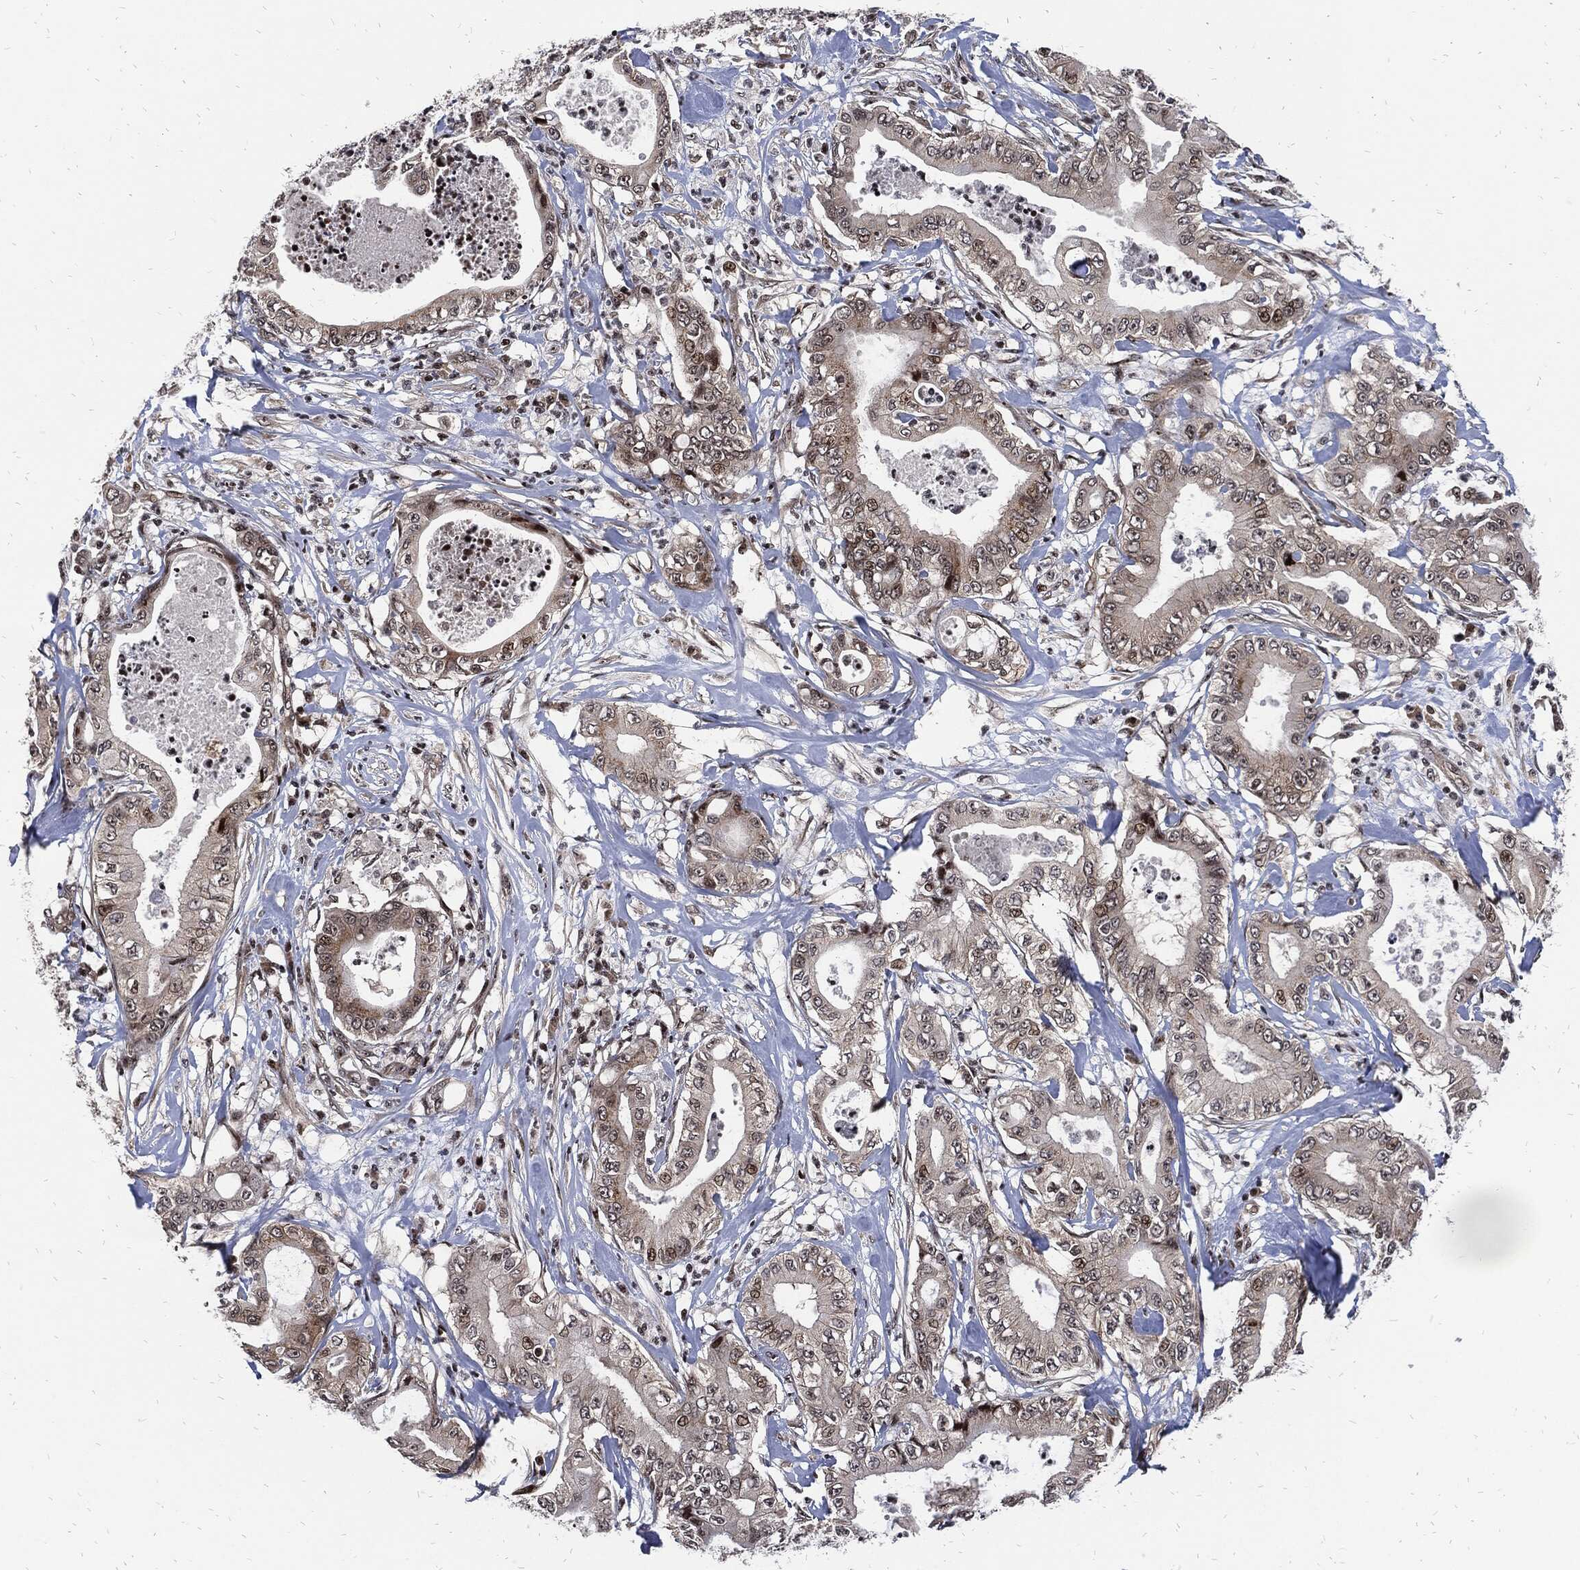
{"staining": {"intensity": "weak", "quantity": "<25%", "location": "cytoplasmic/membranous"}, "tissue": "pancreatic cancer", "cell_type": "Tumor cells", "image_type": "cancer", "snomed": [{"axis": "morphology", "description": "Adenocarcinoma, NOS"}, {"axis": "topography", "description": "Pancreas"}], "caption": "The photomicrograph shows no significant staining in tumor cells of pancreatic cancer (adenocarcinoma). The staining was performed using DAB (3,3'-diaminobenzidine) to visualize the protein expression in brown, while the nuclei were stained in blue with hematoxylin (Magnification: 20x).", "gene": "ZNF775", "patient": {"sex": "male", "age": 71}}